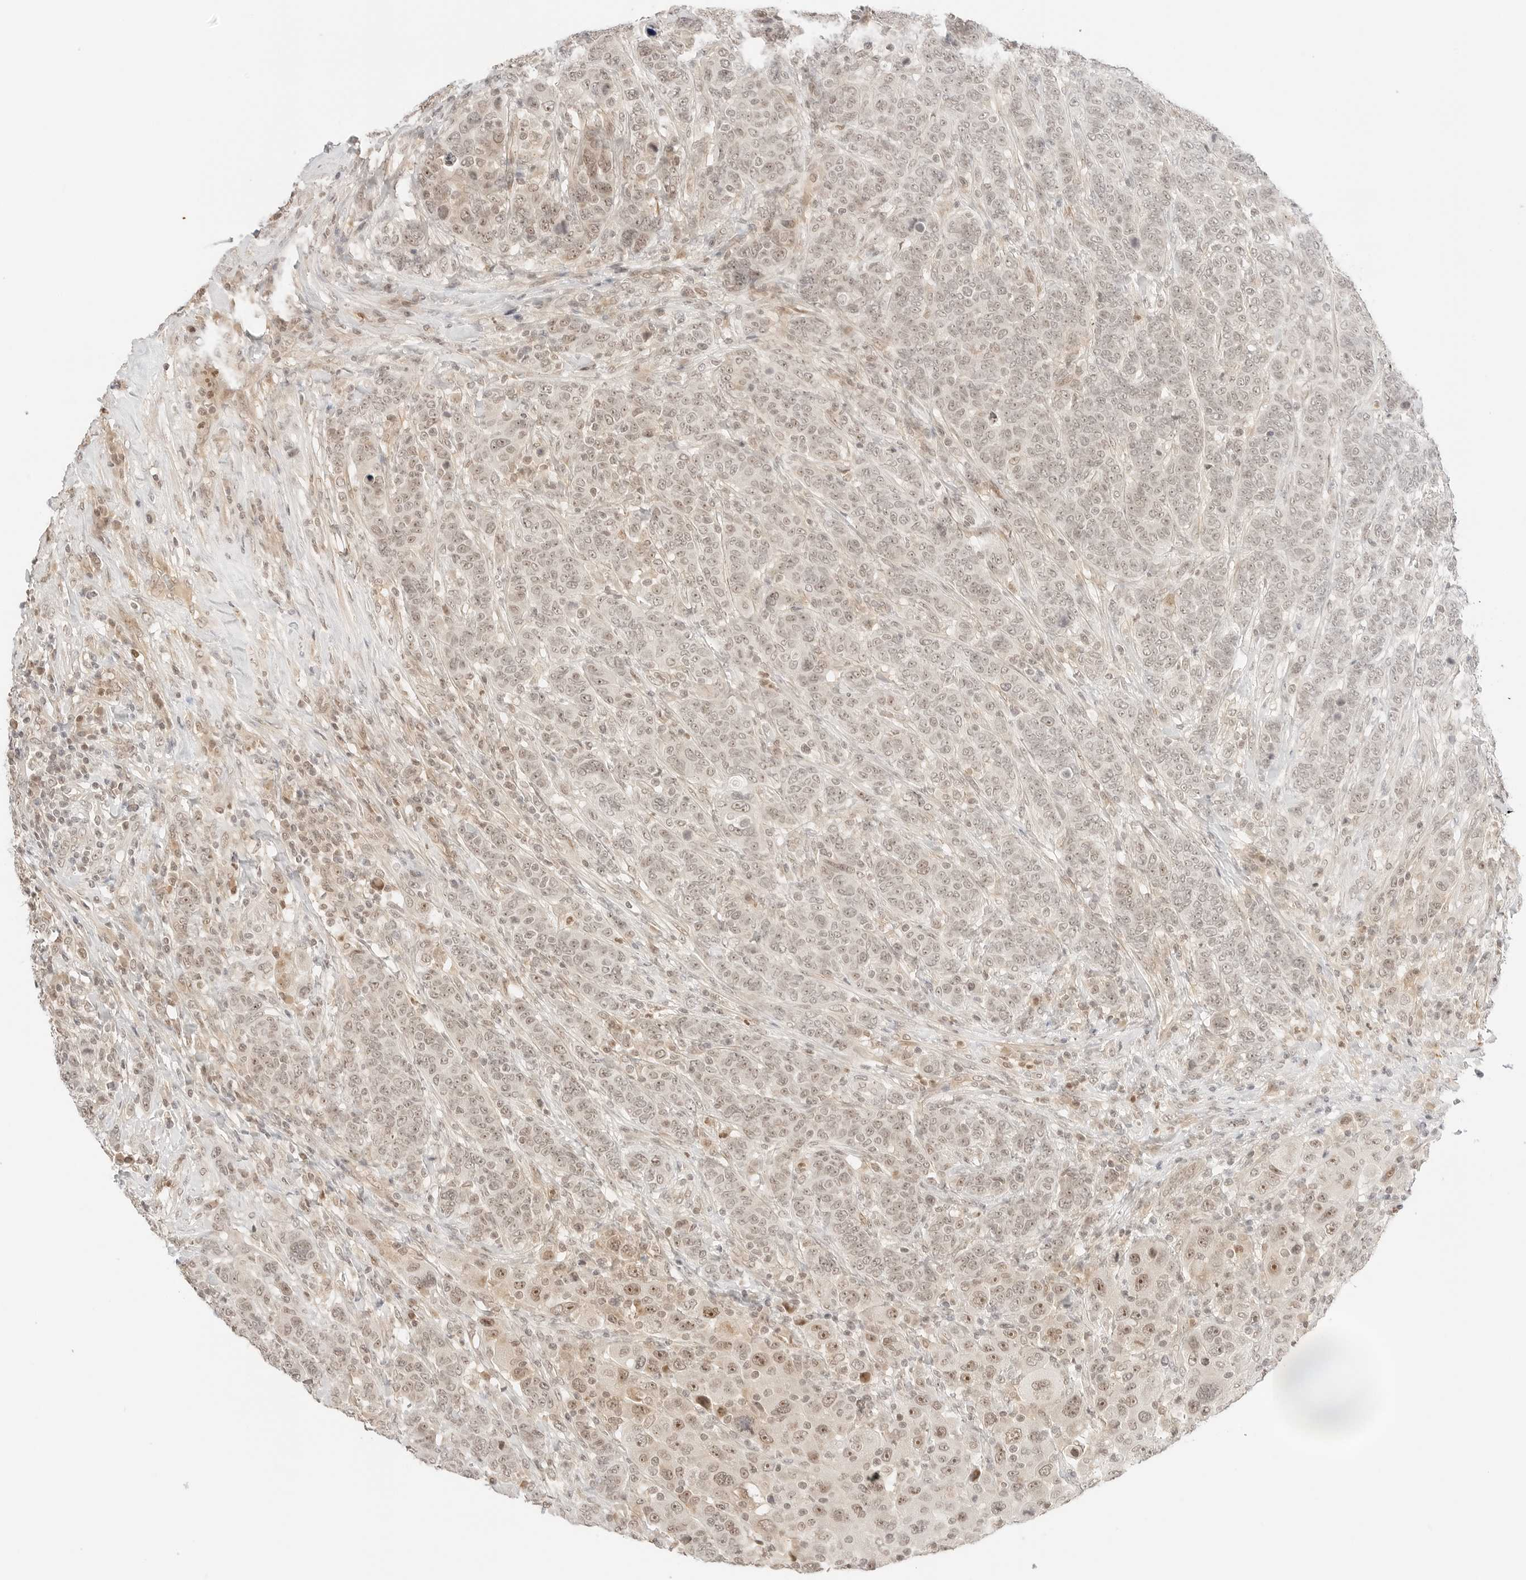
{"staining": {"intensity": "moderate", "quantity": "25%-75%", "location": "nuclear"}, "tissue": "breast cancer", "cell_type": "Tumor cells", "image_type": "cancer", "snomed": [{"axis": "morphology", "description": "Duct carcinoma"}, {"axis": "topography", "description": "Breast"}], "caption": "Tumor cells demonstrate moderate nuclear expression in approximately 25%-75% of cells in intraductal carcinoma (breast).", "gene": "RPS6KL1", "patient": {"sex": "female", "age": 37}}